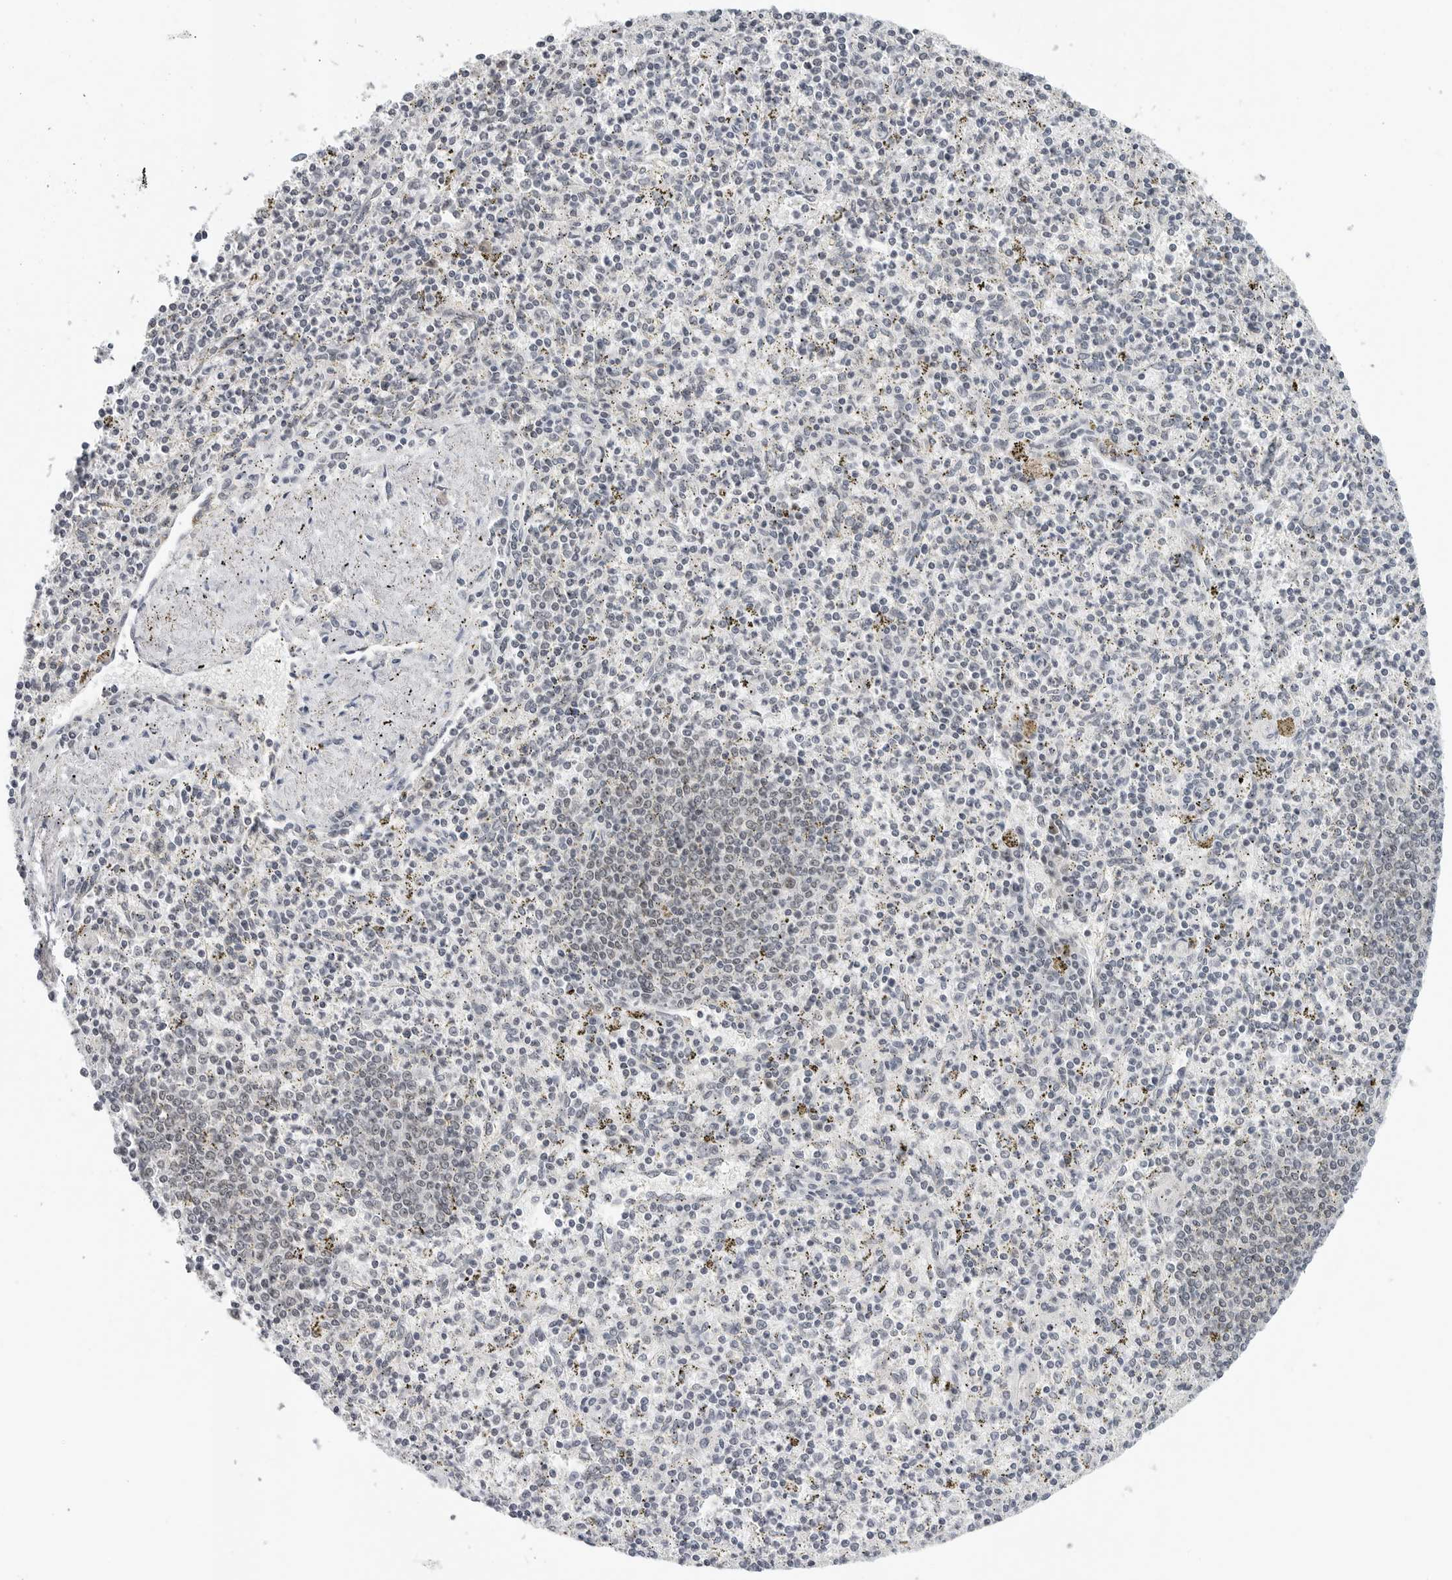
{"staining": {"intensity": "negative", "quantity": "none", "location": "none"}, "tissue": "spleen", "cell_type": "Cells in red pulp", "image_type": "normal", "snomed": [{"axis": "morphology", "description": "Normal tissue, NOS"}, {"axis": "topography", "description": "Spleen"}], "caption": "Immunohistochemistry (IHC) of normal spleen reveals no positivity in cells in red pulp. (Brightfield microscopy of DAB (3,3'-diaminobenzidine) immunohistochemistry (IHC) at high magnification).", "gene": "WRAP53", "patient": {"sex": "male", "age": 72}}